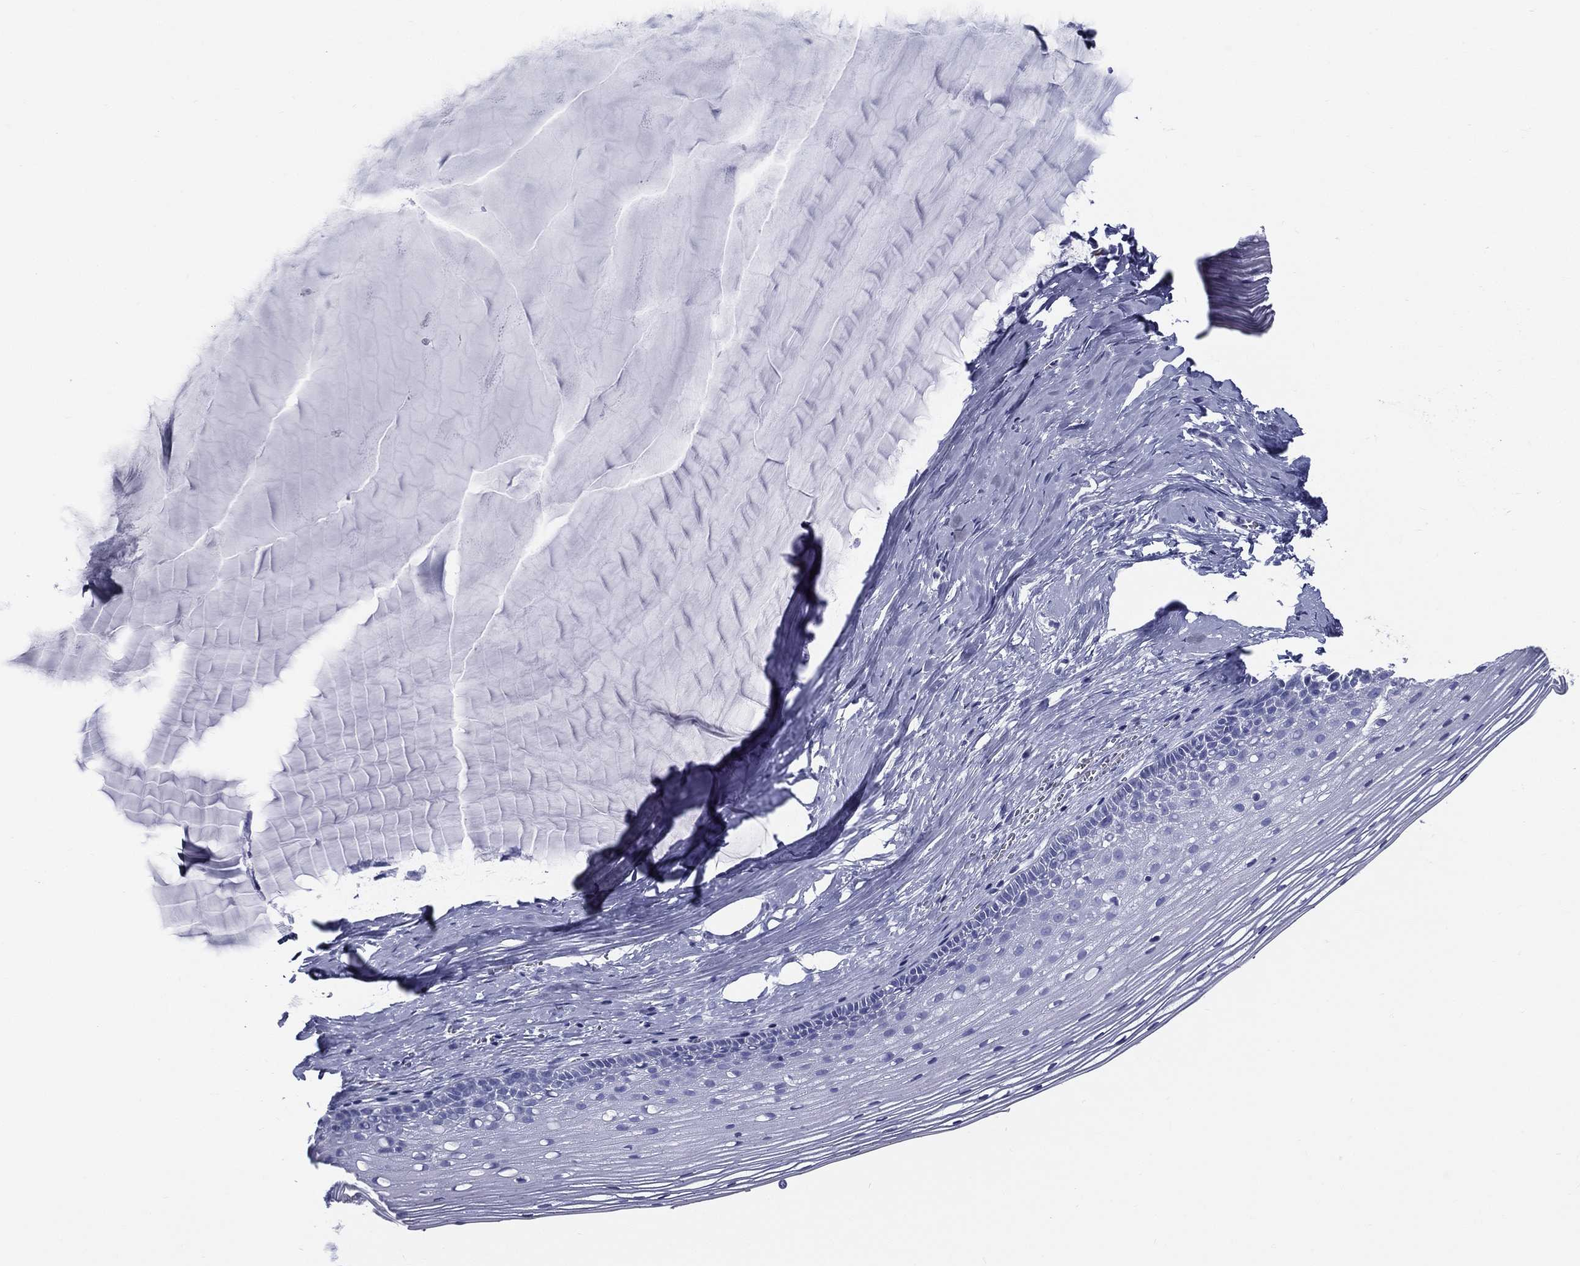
{"staining": {"intensity": "negative", "quantity": "none", "location": "none"}, "tissue": "cervix", "cell_type": "Squamous epithelial cells", "image_type": "normal", "snomed": [{"axis": "morphology", "description": "Normal tissue, NOS"}, {"axis": "topography", "description": "Cervix"}], "caption": "IHC of unremarkable cervix exhibits no positivity in squamous epithelial cells.", "gene": "RSPH4A", "patient": {"sex": "female", "age": 40}}